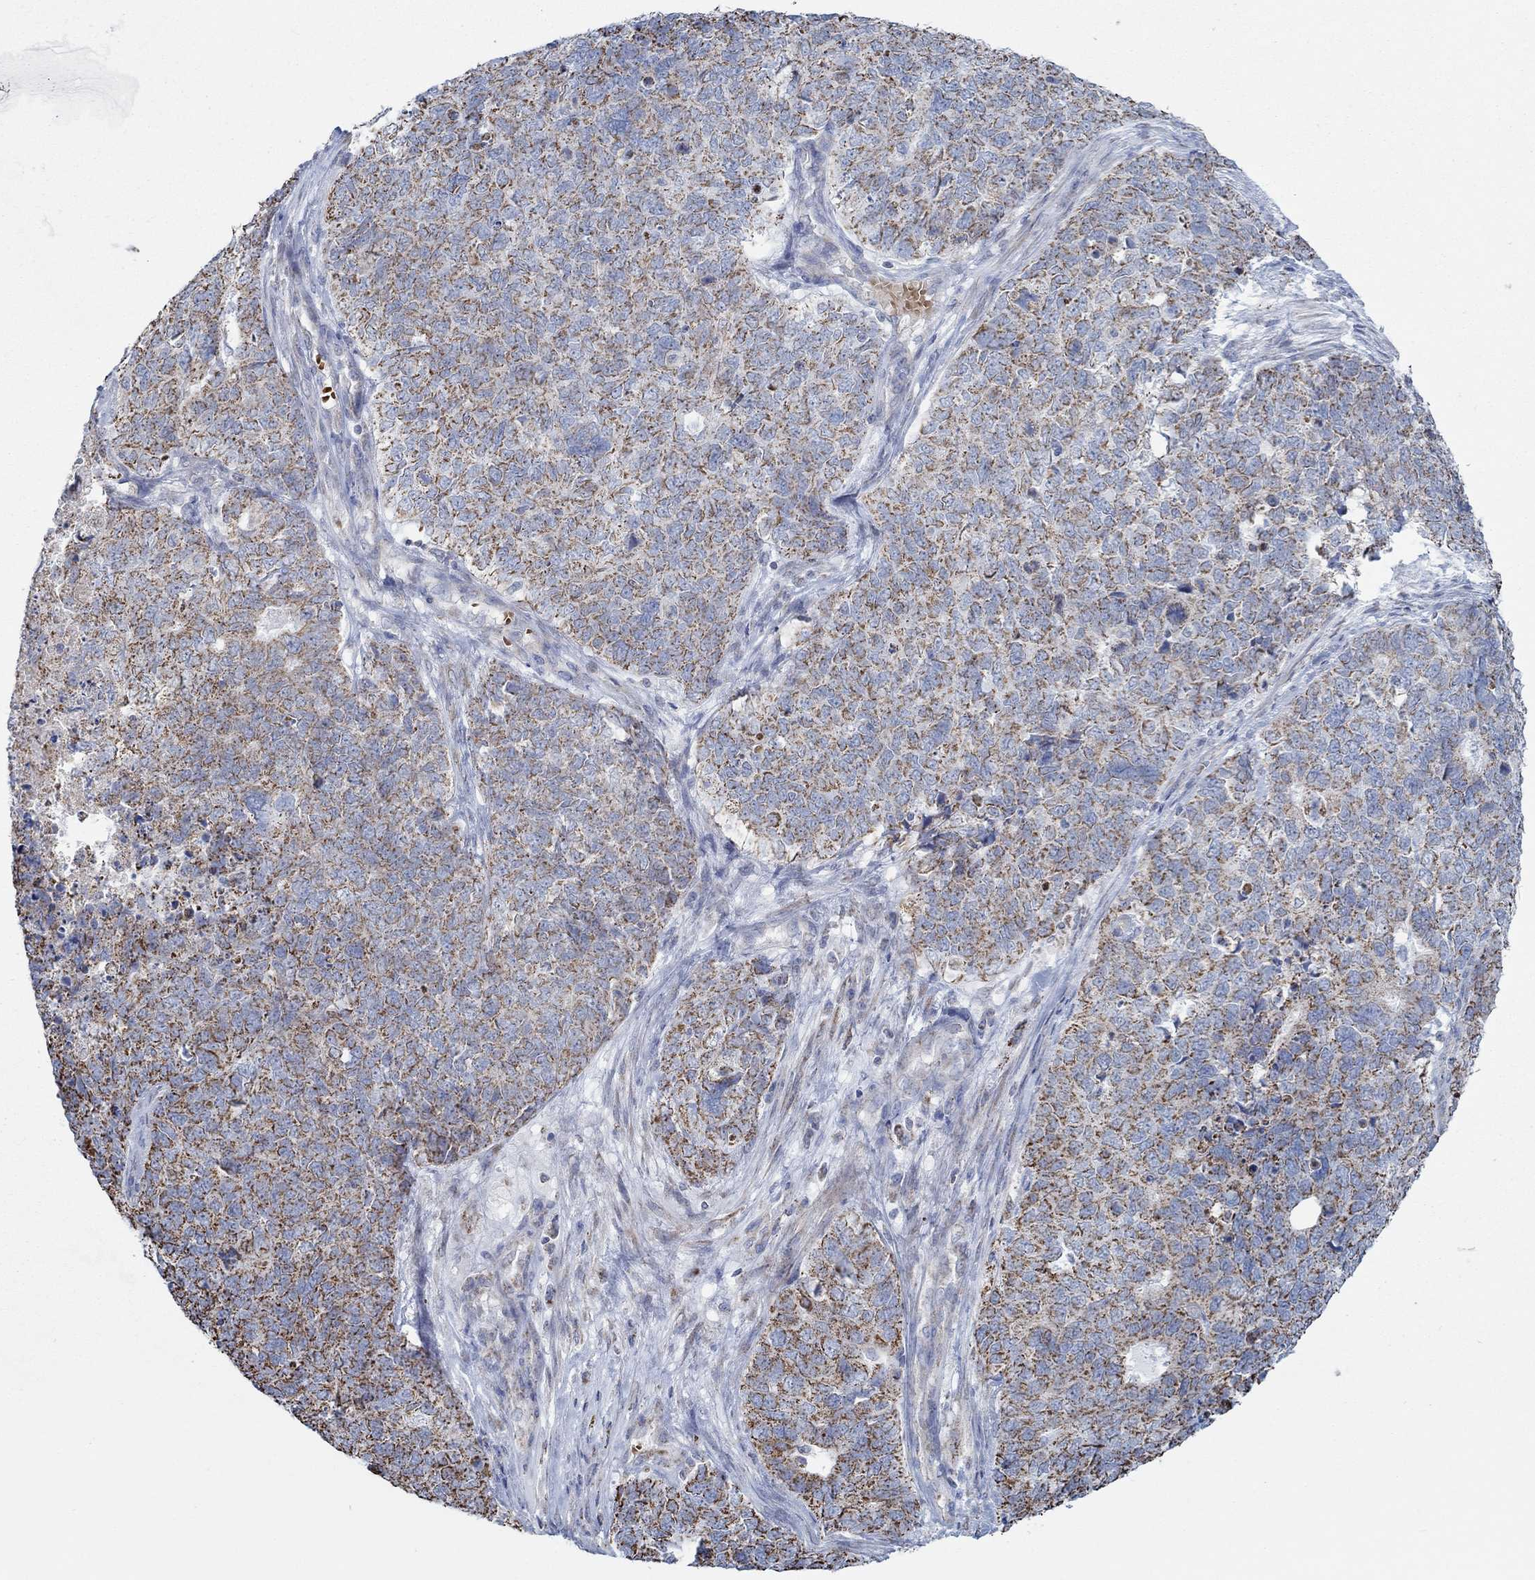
{"staining": {"intensity": "strong", "quantity": "25%-75%", "location": "cytoplasmic/membranous"}, "tissue": "cervical cancer", "cell_type": "Tumor cells", "image_type": "cancer", "snomed": [{"axis": "morphology", "description": "Squamous cell carcinoma, NOS"}, {"axis": "topography", "description": "Cervix"}], "caption": "Protein staining reveals strong cytoplasmic/membranous positivity in about 25%-75% of tumor cells in cervical cancer. (Brightfield microscopy of DAB IHC at high magnification).", "gene": "GLOD5", "patient": {"sex": "female", "age": 63}}